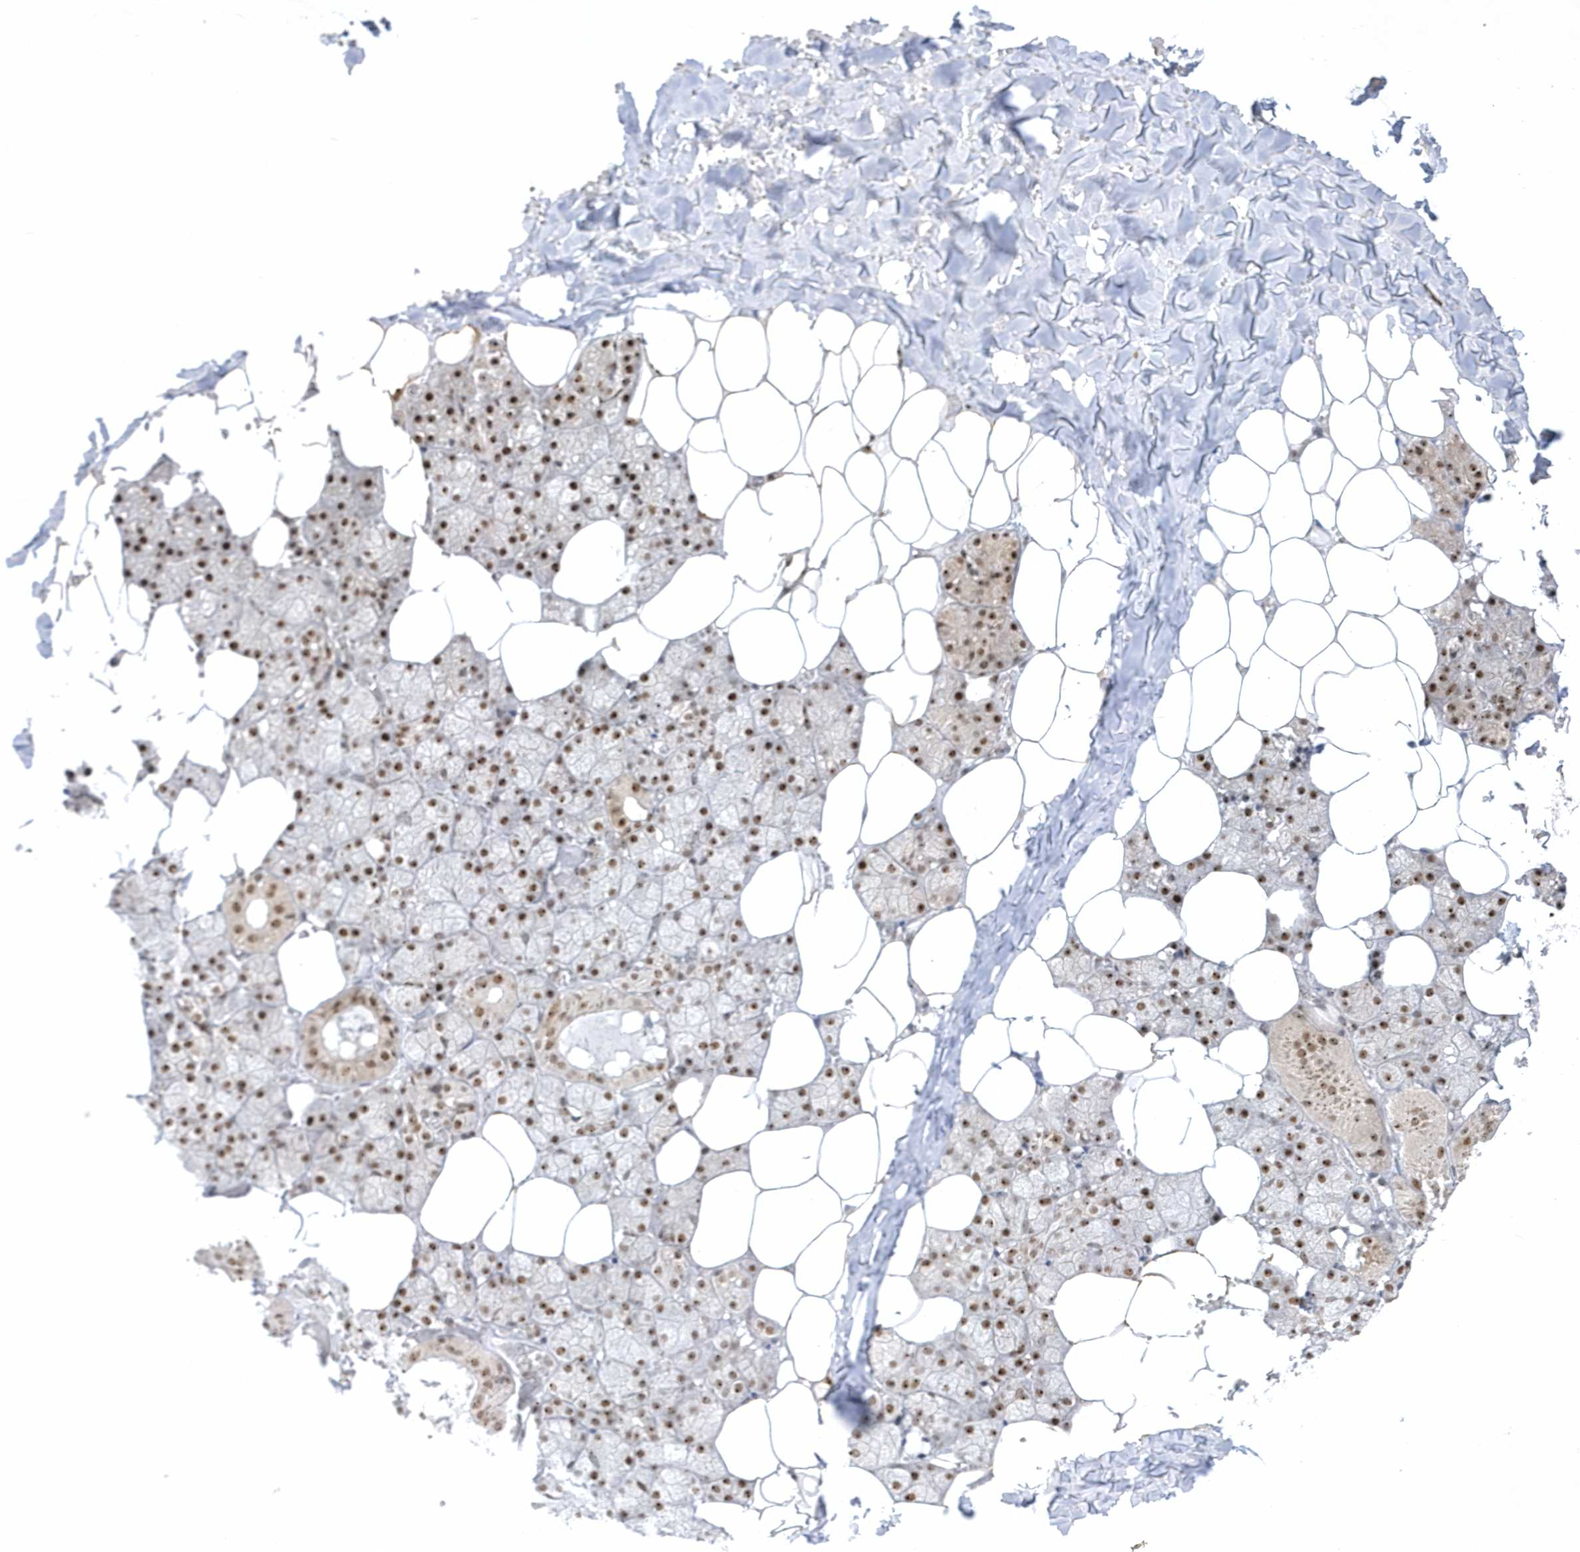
{"staining": {"intensity": "strong", "quantity": "25%-75%", "location": "nuclear"}, "tissue": "salivary gland", "cell_type": "Glandular cells", "image_type": "normal", "snomed": [{"axis": "morphology", "description": "Normal tissue, NOS"}, {"axis": "topography", "description": "Salivary gland"}], "caption": "Protein staining of unremarkable salivary gland displays strong nuclear positivity in approximately 25%-75% of glandular cells. The staining was performed using DAB (3,3'-diaminobenzidine), with brown indicating positive protein expression. Nuclei are stained blue with hematoxylin.", "gene": "NPM3", "patient": {"sex": "male", "age": 62}}